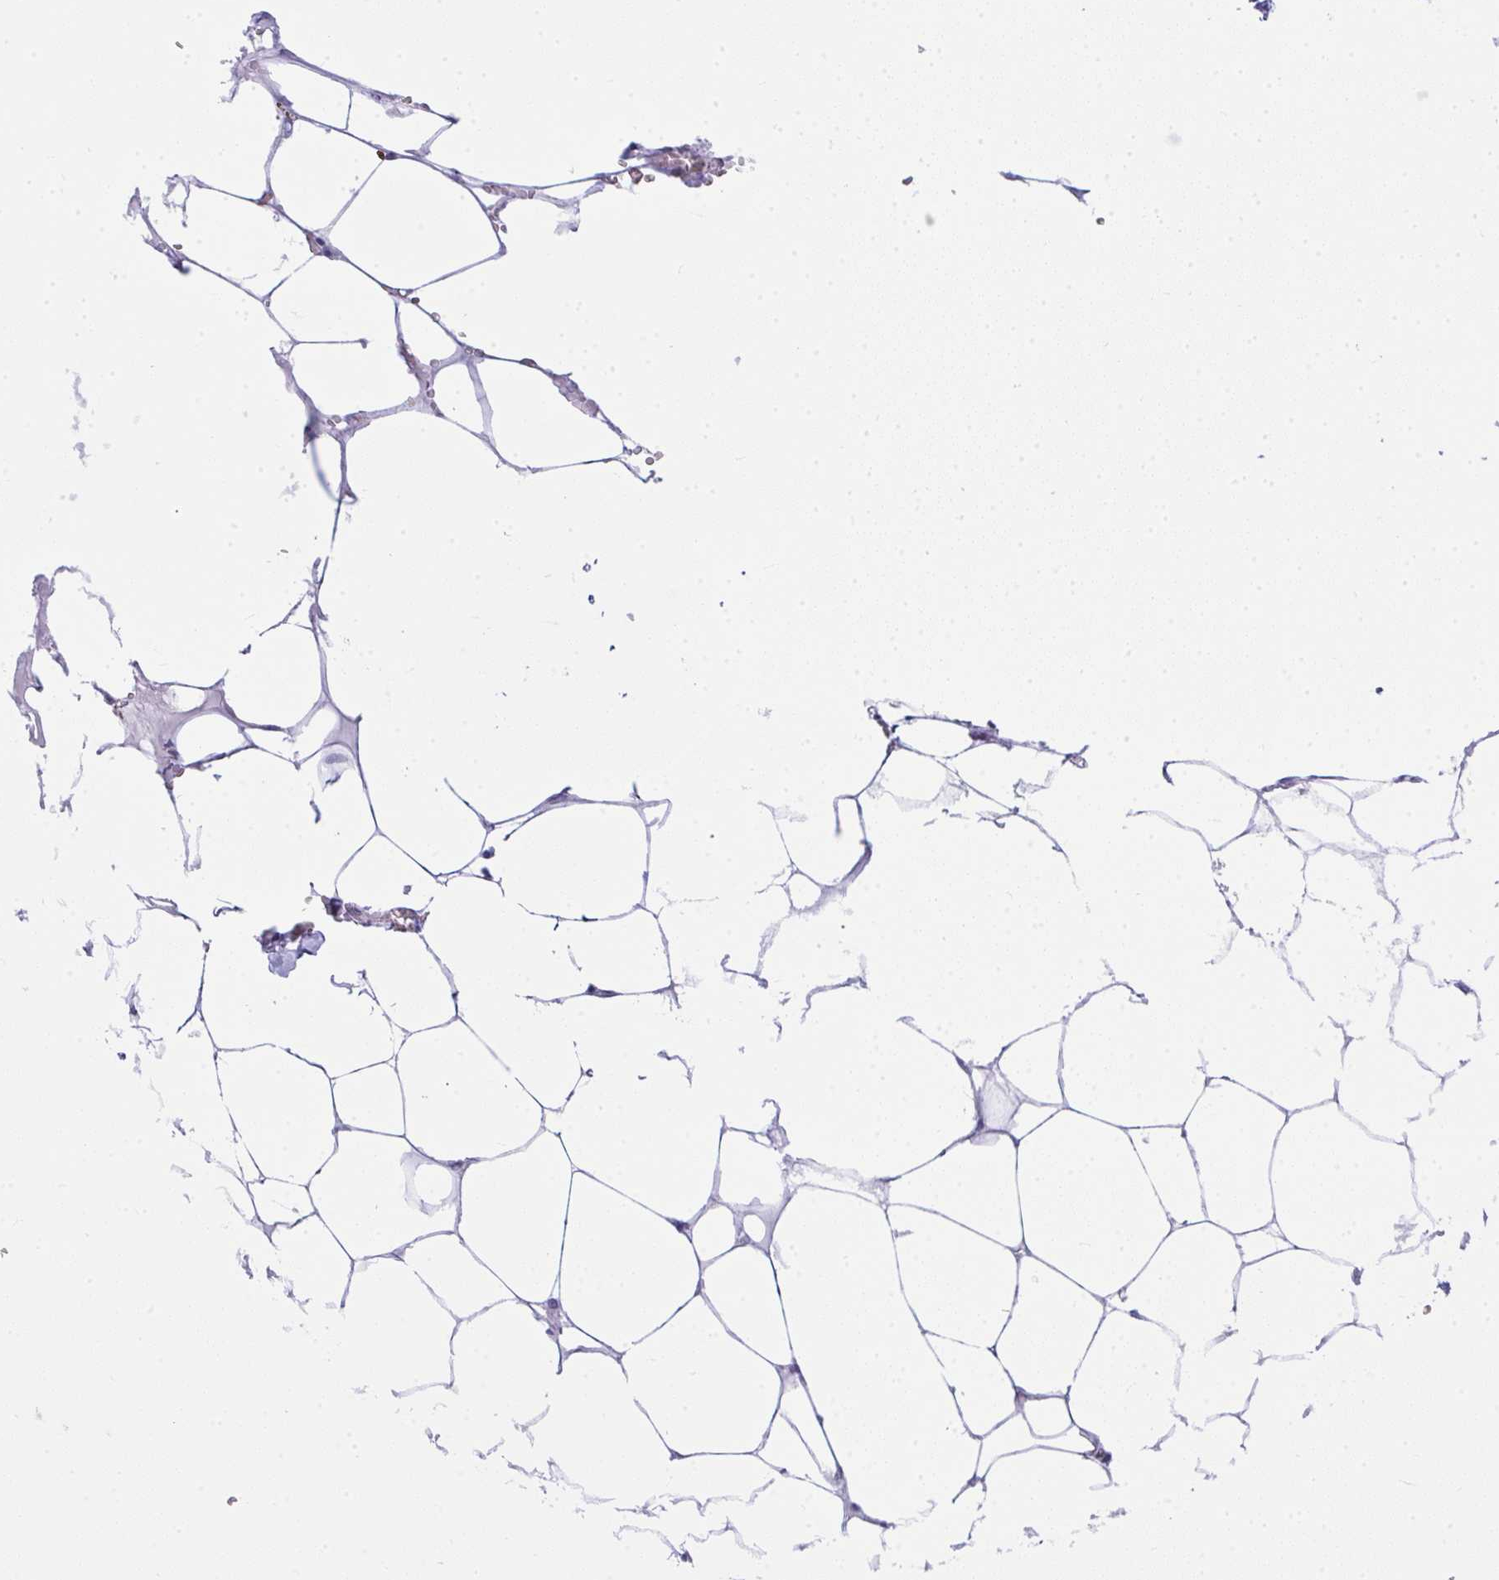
{"staining": {"intensity": "negative", "quantity": "none", "location": "none"}, "tissue": "bone marrow", "cell_type": "Hematopoietic cells", "image_type": "normal", "snomed": [{"axis": "morphology", "description": "Normal tissue, NOS"}, {"axis": "topography", "description": "Bone marrow"}], "caption": "DAB immunohistochemical staining of benign bone marrow shows no significant staining in hematopoietic cells. The staining was performed using DAB (3,3'-diaminobenzidine) to visualize the protein expression in brown, while the nuclei were stained in blue with hematoxylin (Magnification: 20x).", "gene": "RASL10A", "patient": {"sex": "male", "age": 54}}